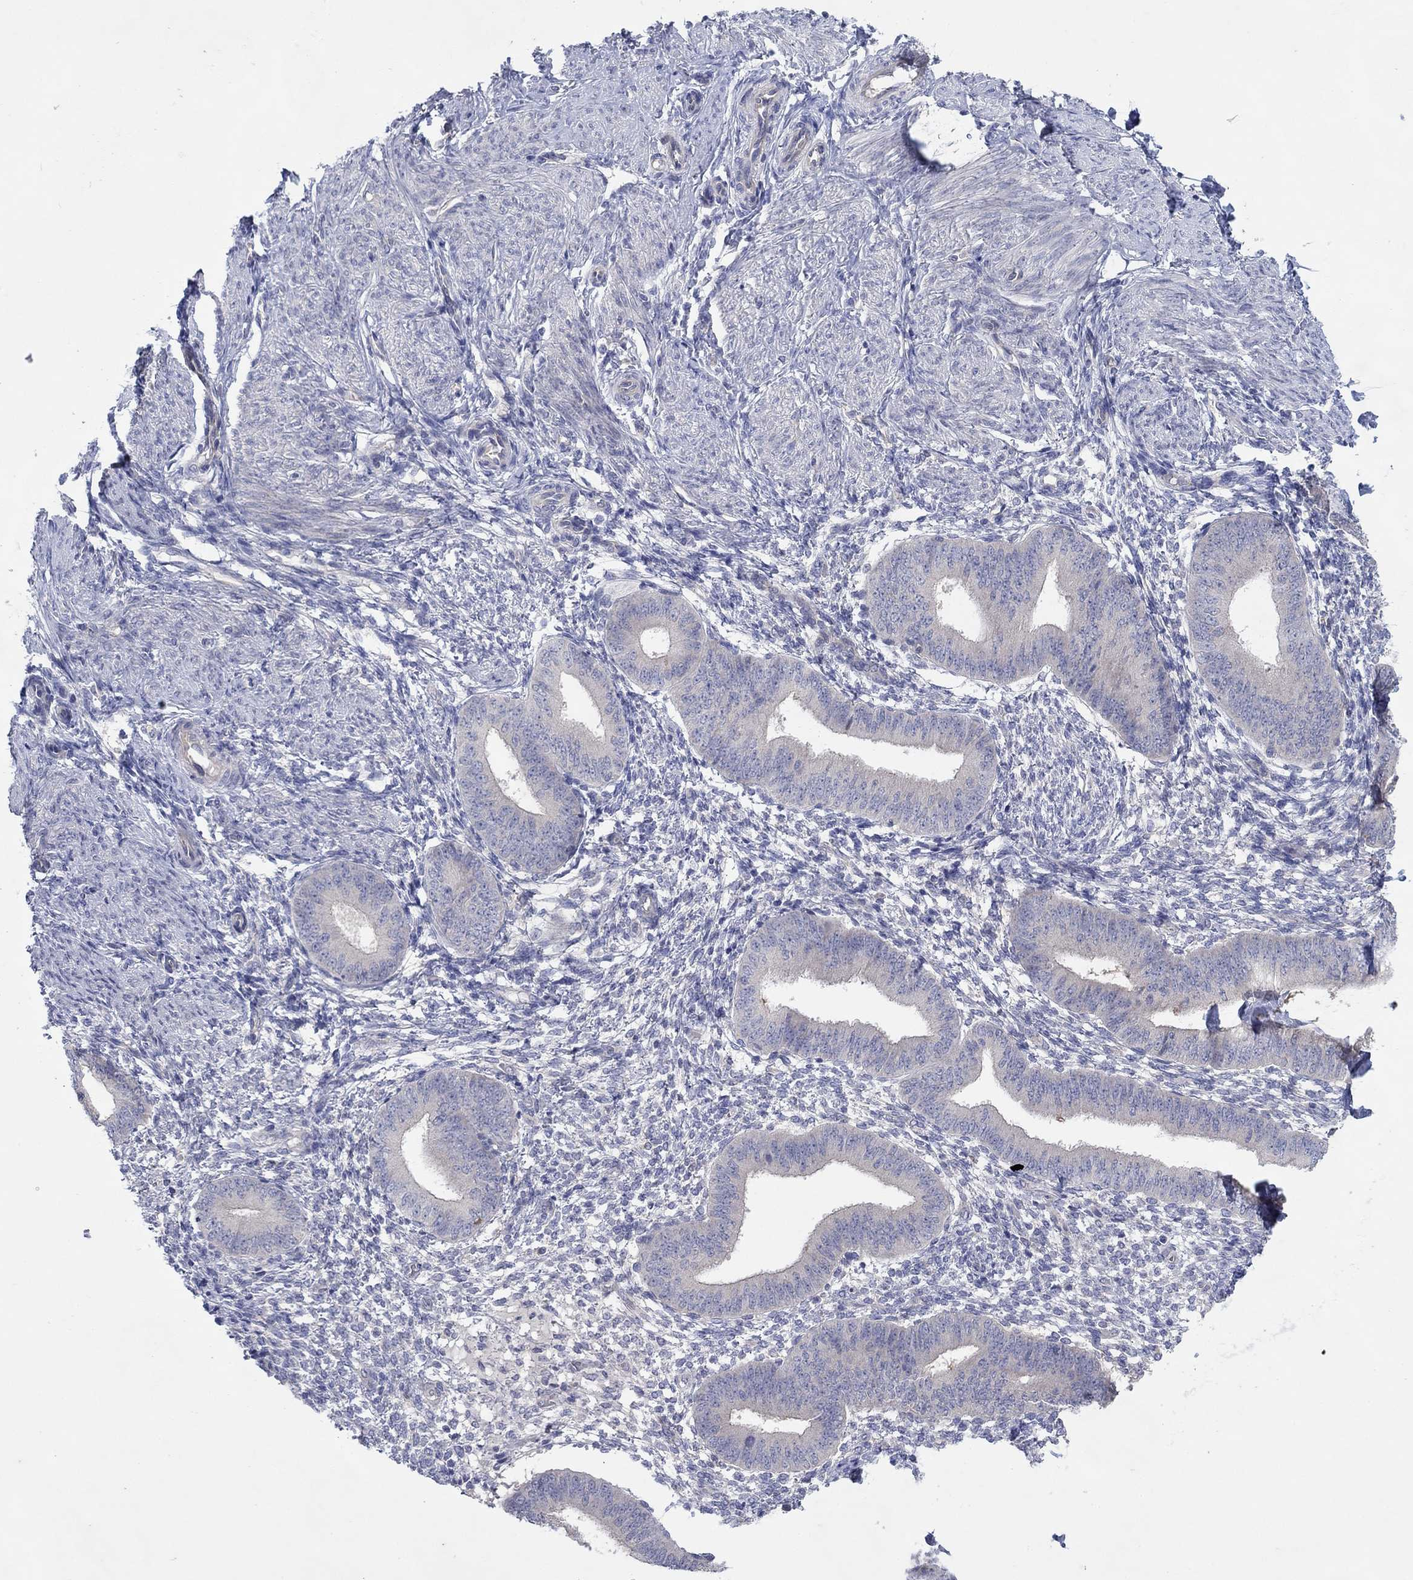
{"staining": {"intensity": "negative", "quantity": "none", "location": "none"}, "tissue": "endometrium", "cell_type": "Cells in endometrial stroma", "image_type": "normal", "snomed": [{"axis": "morphology", "description": "Normal tissue, NOS"}, {"axis": "topography", "description": "Endometrium"}], "caption": "A histopathology image of human endometrium is negative for staining in cells in endometrial stroma. (Immunohistochemistry (ihc), brightfield microscopy, high magnification).", "gene": "PLCL2", "patient": {"sex": "female", "age": 47}}